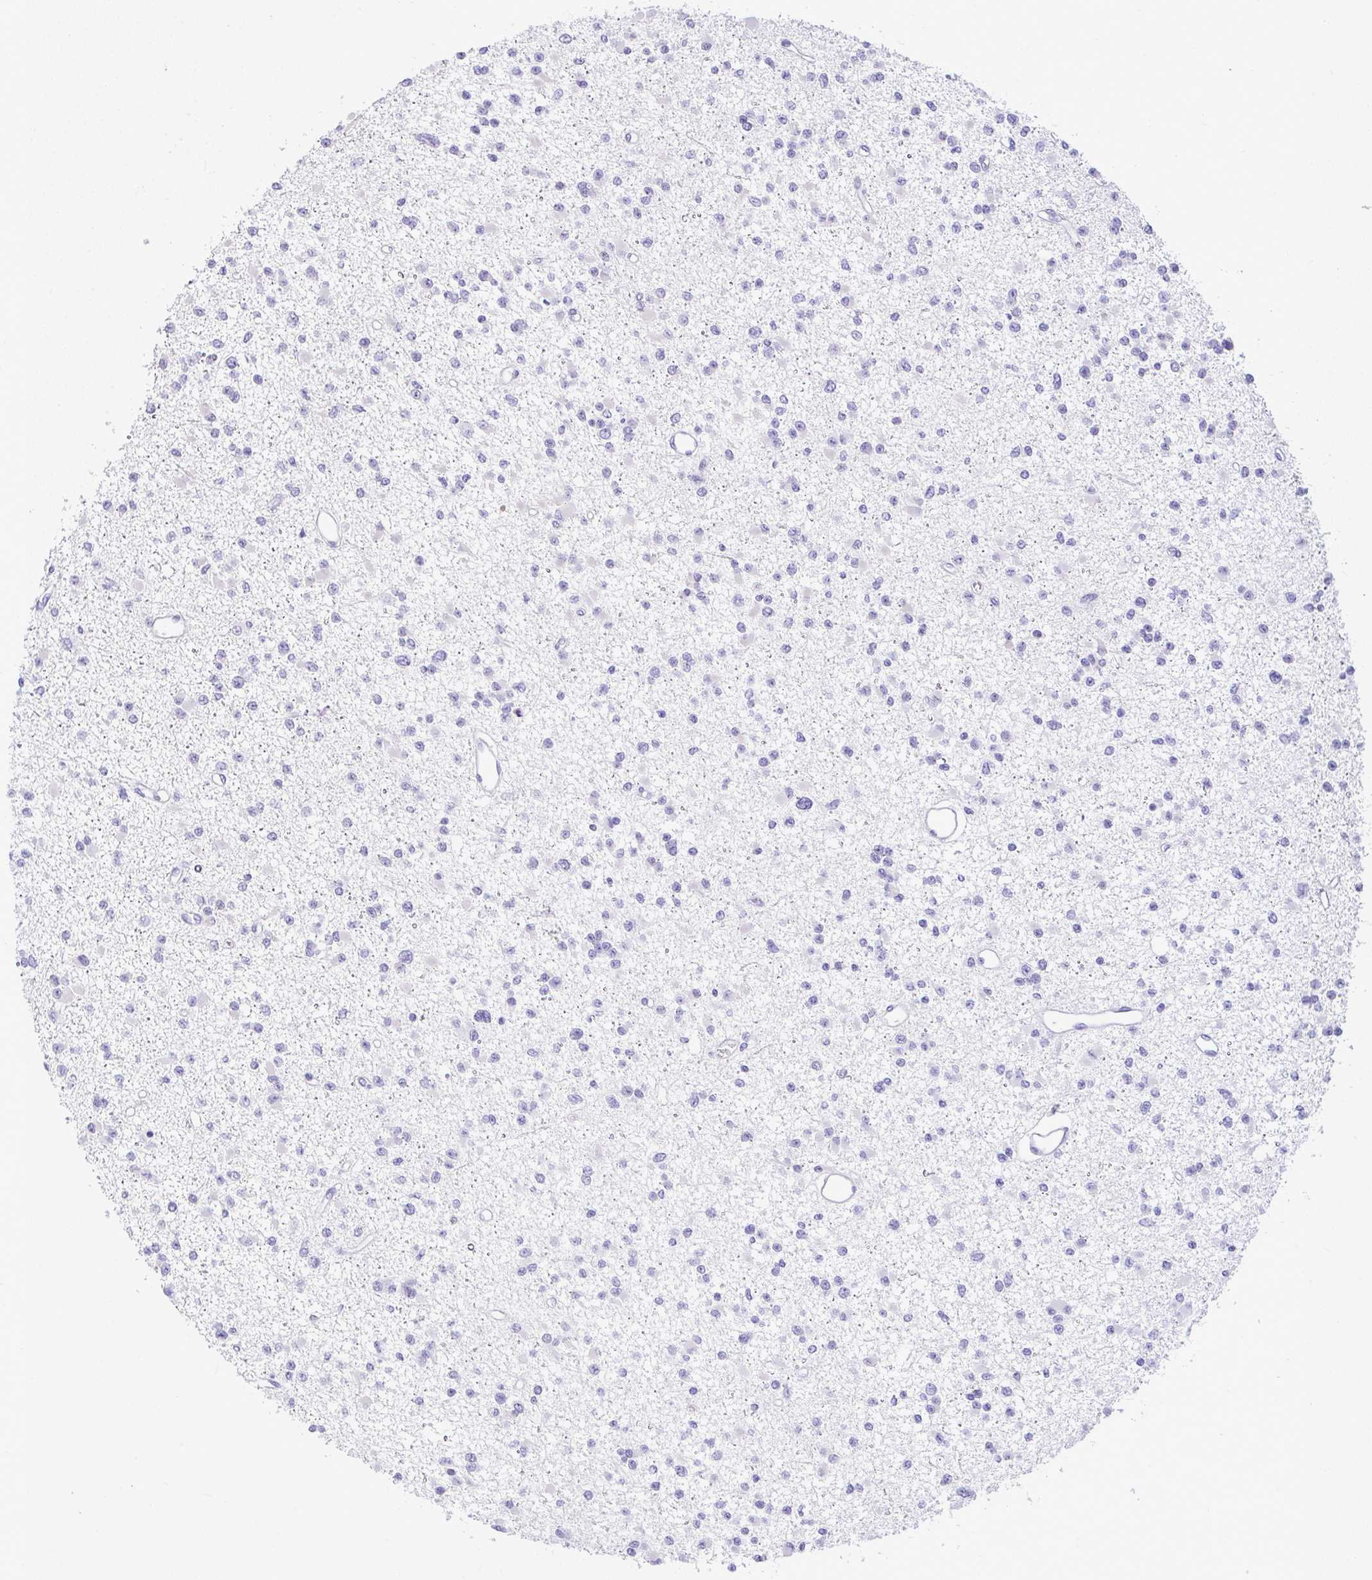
{"staining": {"intensity": "negative", "quantity": "none", "location": "none"}, "tissue": "glioma", "cell_type": "Tumor cells", "image_type": "cancer", "snomed": [{"axis": "morphology", "description": "Glioma, malignant, Low grade"}, {"axis": "topography", "description": "Brain"}], "caption": "The photomicrograph reveals no significant staining in tumor cells of malignant low-grade glioma. The staining was performed using DAB to visualize the protein expression in brown, while the nuclei were stained in blue with hematoxylin (Magnification: 20x).", "gene": "ZNF485", "patient": {"sex": "female", "age": 22}}